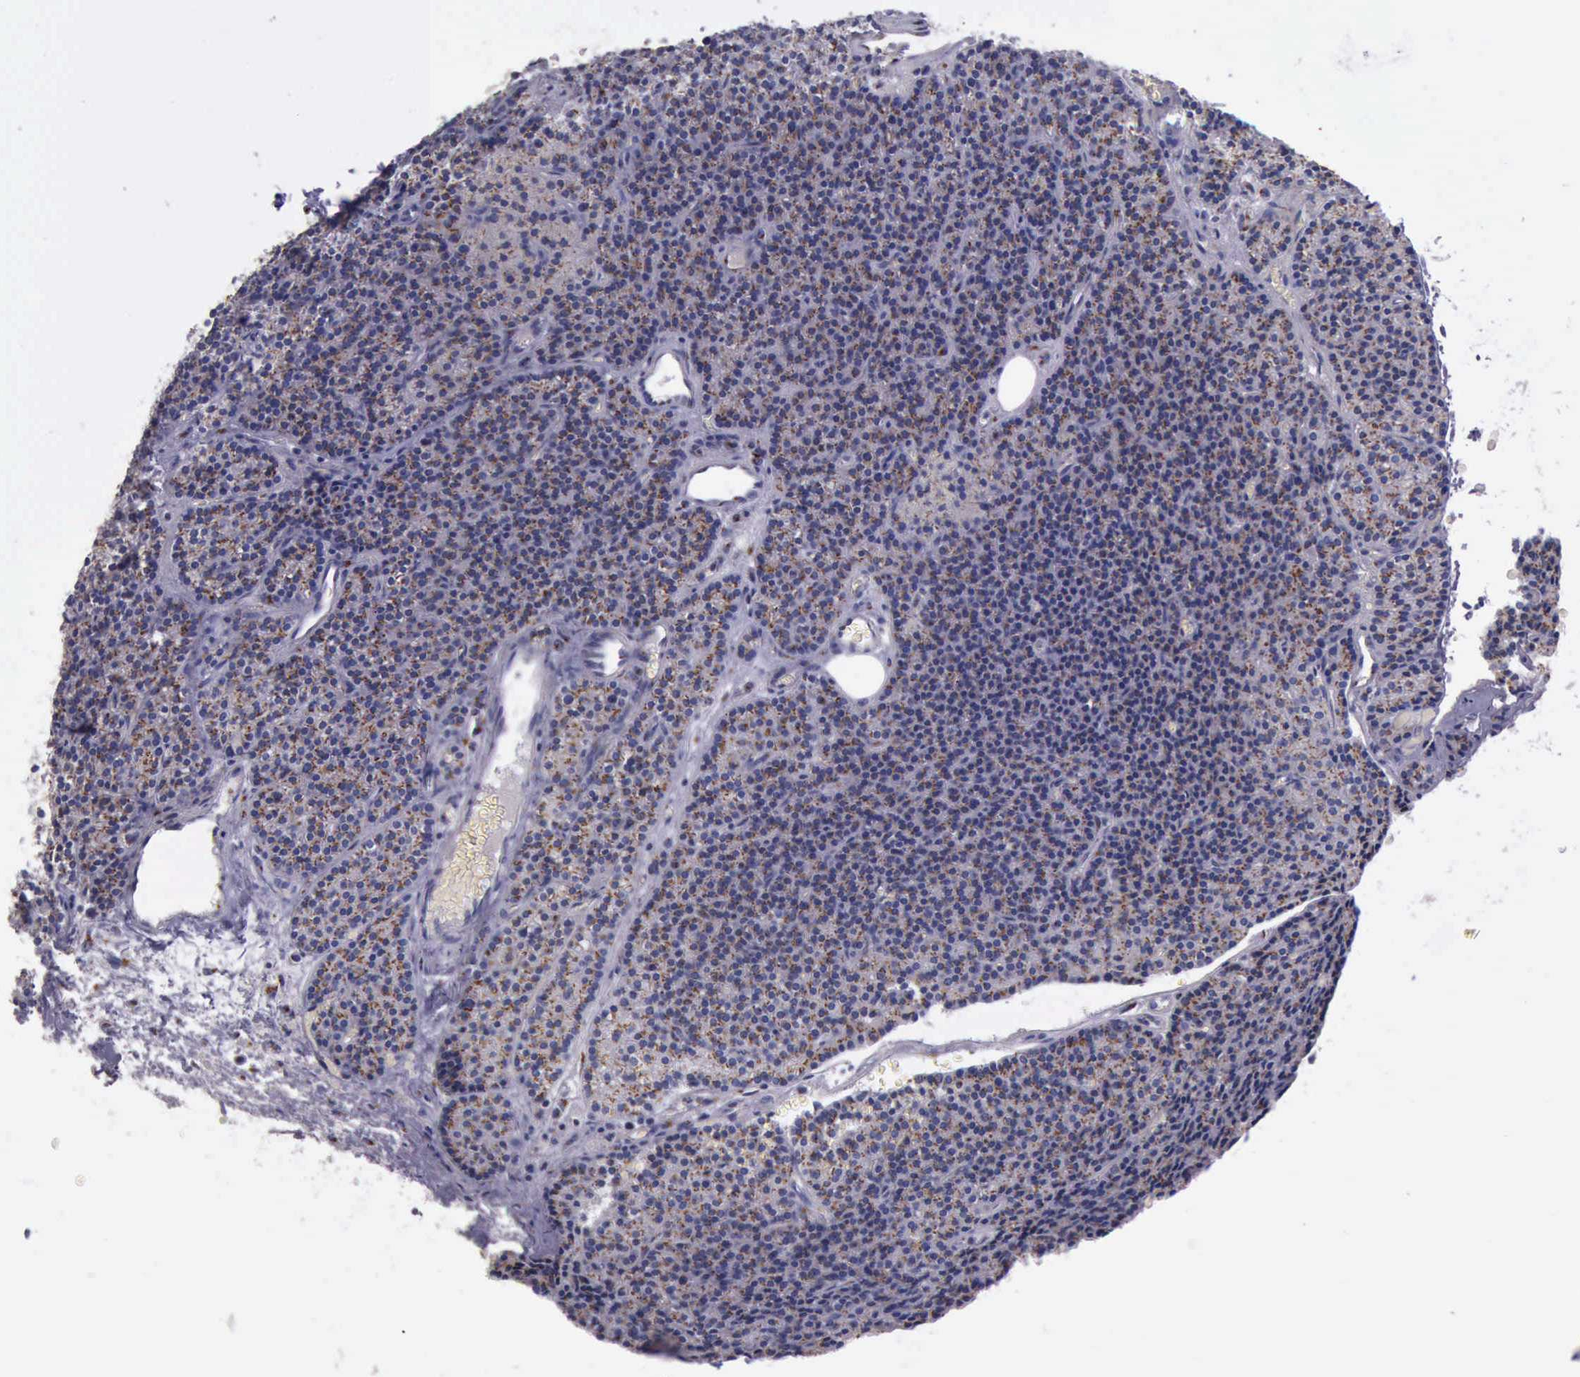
{"staining": {"intensity": "strong", "quantity": ">75%", "location": "cytoplasmic/membranous"}, "tissue": "parathyroid gland", "cell_type": "Glandular cells", "image_type": "normal", "snomed": [{"axis": "morphology", "description": "Normal tissue, NOS"}, {"axis": "topography", "description": "Parathyroid gland"}], "caption": "Human parathyroid gland stained for a protein (brown) shows strong cytoplasmic/membranous positive positivity in about >75% of glandular cells.", "gene": "GOLGA5", "patient": {"sex": "male", "age": 57}}